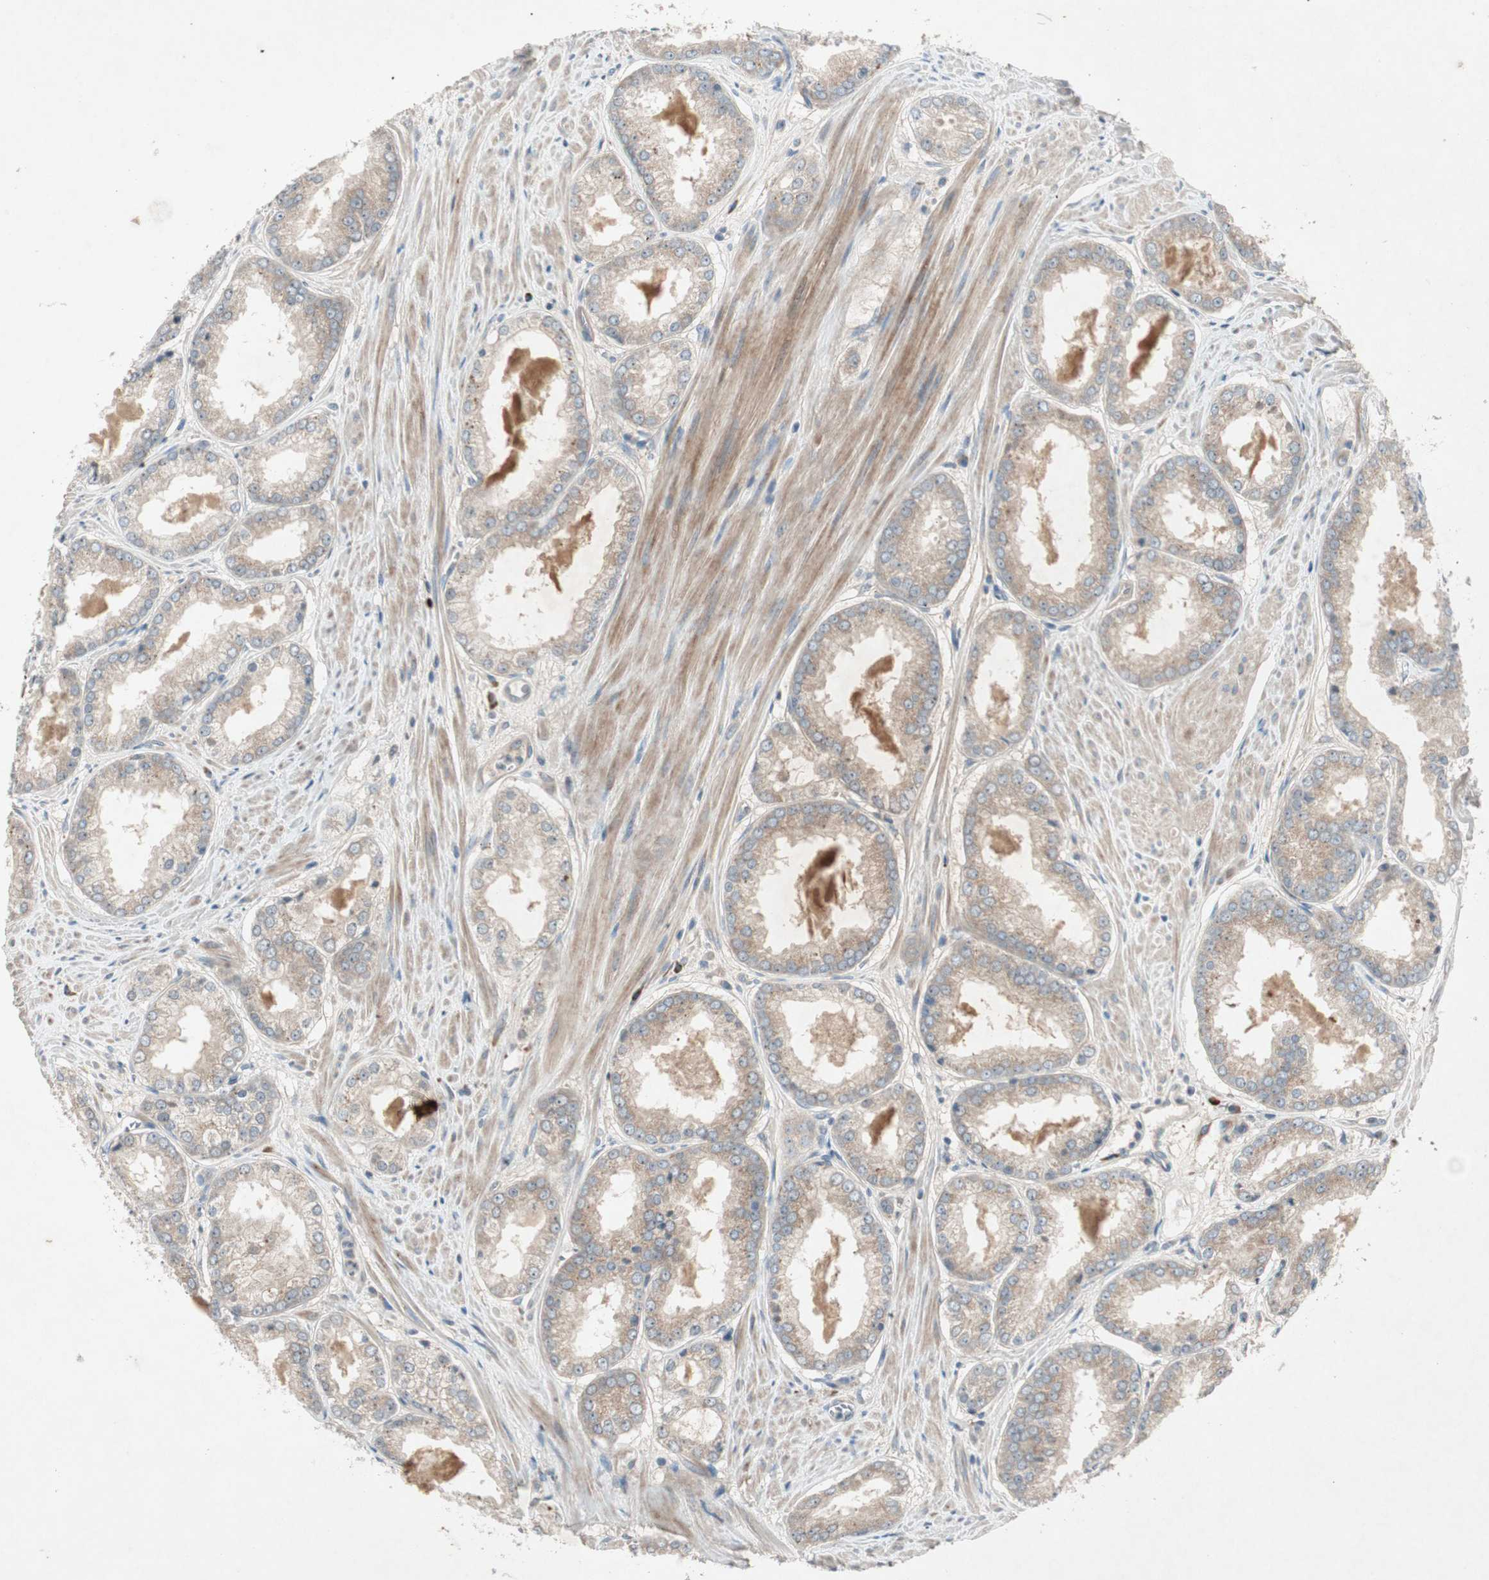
{"staining": {"intensity": "weak", "quantity": ">75%", "location": "cytoplasmic/membranous"}, "tissue": "prostate cancer", "cell_type": "Tumor cells", "image_type": "cancer", "snomed": [{"axis": "morphology", "description": "Adenocarcinoma, Low grade"}, {"axis": "topography", "description": "Prostate"}], "caption": "Prostate cancer (adenocarcinoma (low-grade)) stained with a protein marker demonstrates weak staining in tumor cells.", "gene": "APOO", "patient": {"sex": "male", "age": 64}}